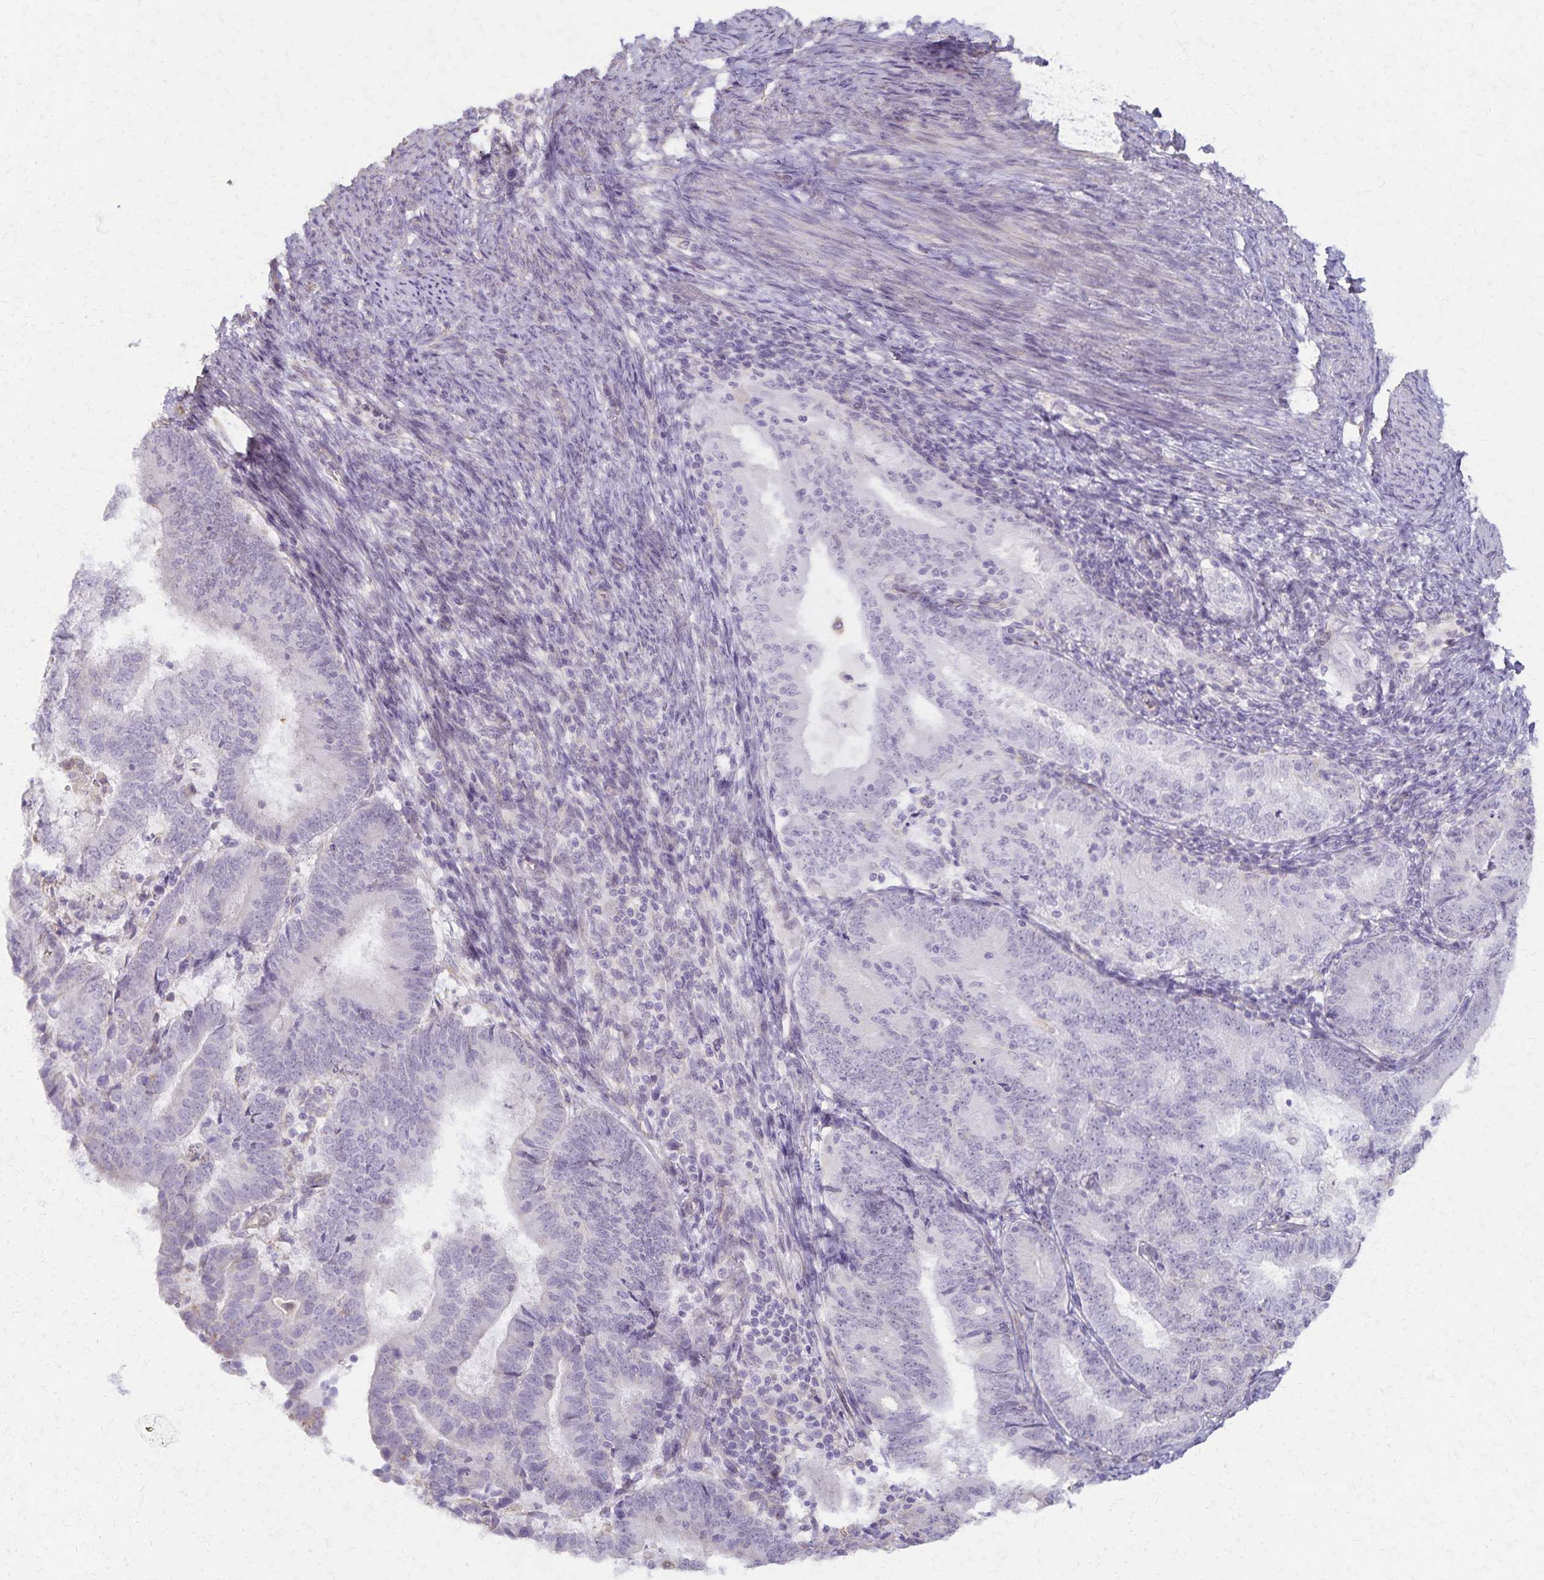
{"staining": {"intensity": "negative", "quantity": "none", "location": "none"}, "tissue": "endometrial cancer", "cell_type": "Tumor cells", "image_type": "cancer", "snomed": [{"axis": "morphology", "description": "Adenocarcinoma, NOS"}, {"axis": "topography", "description": "Endometrium"}], "caption": "Image shows no protein staining in tumor cells of endometrial cancer (adenocarcinoma) tissue.", "gene": "KISS1", "patient": {"sex": "female", "age": 70}}